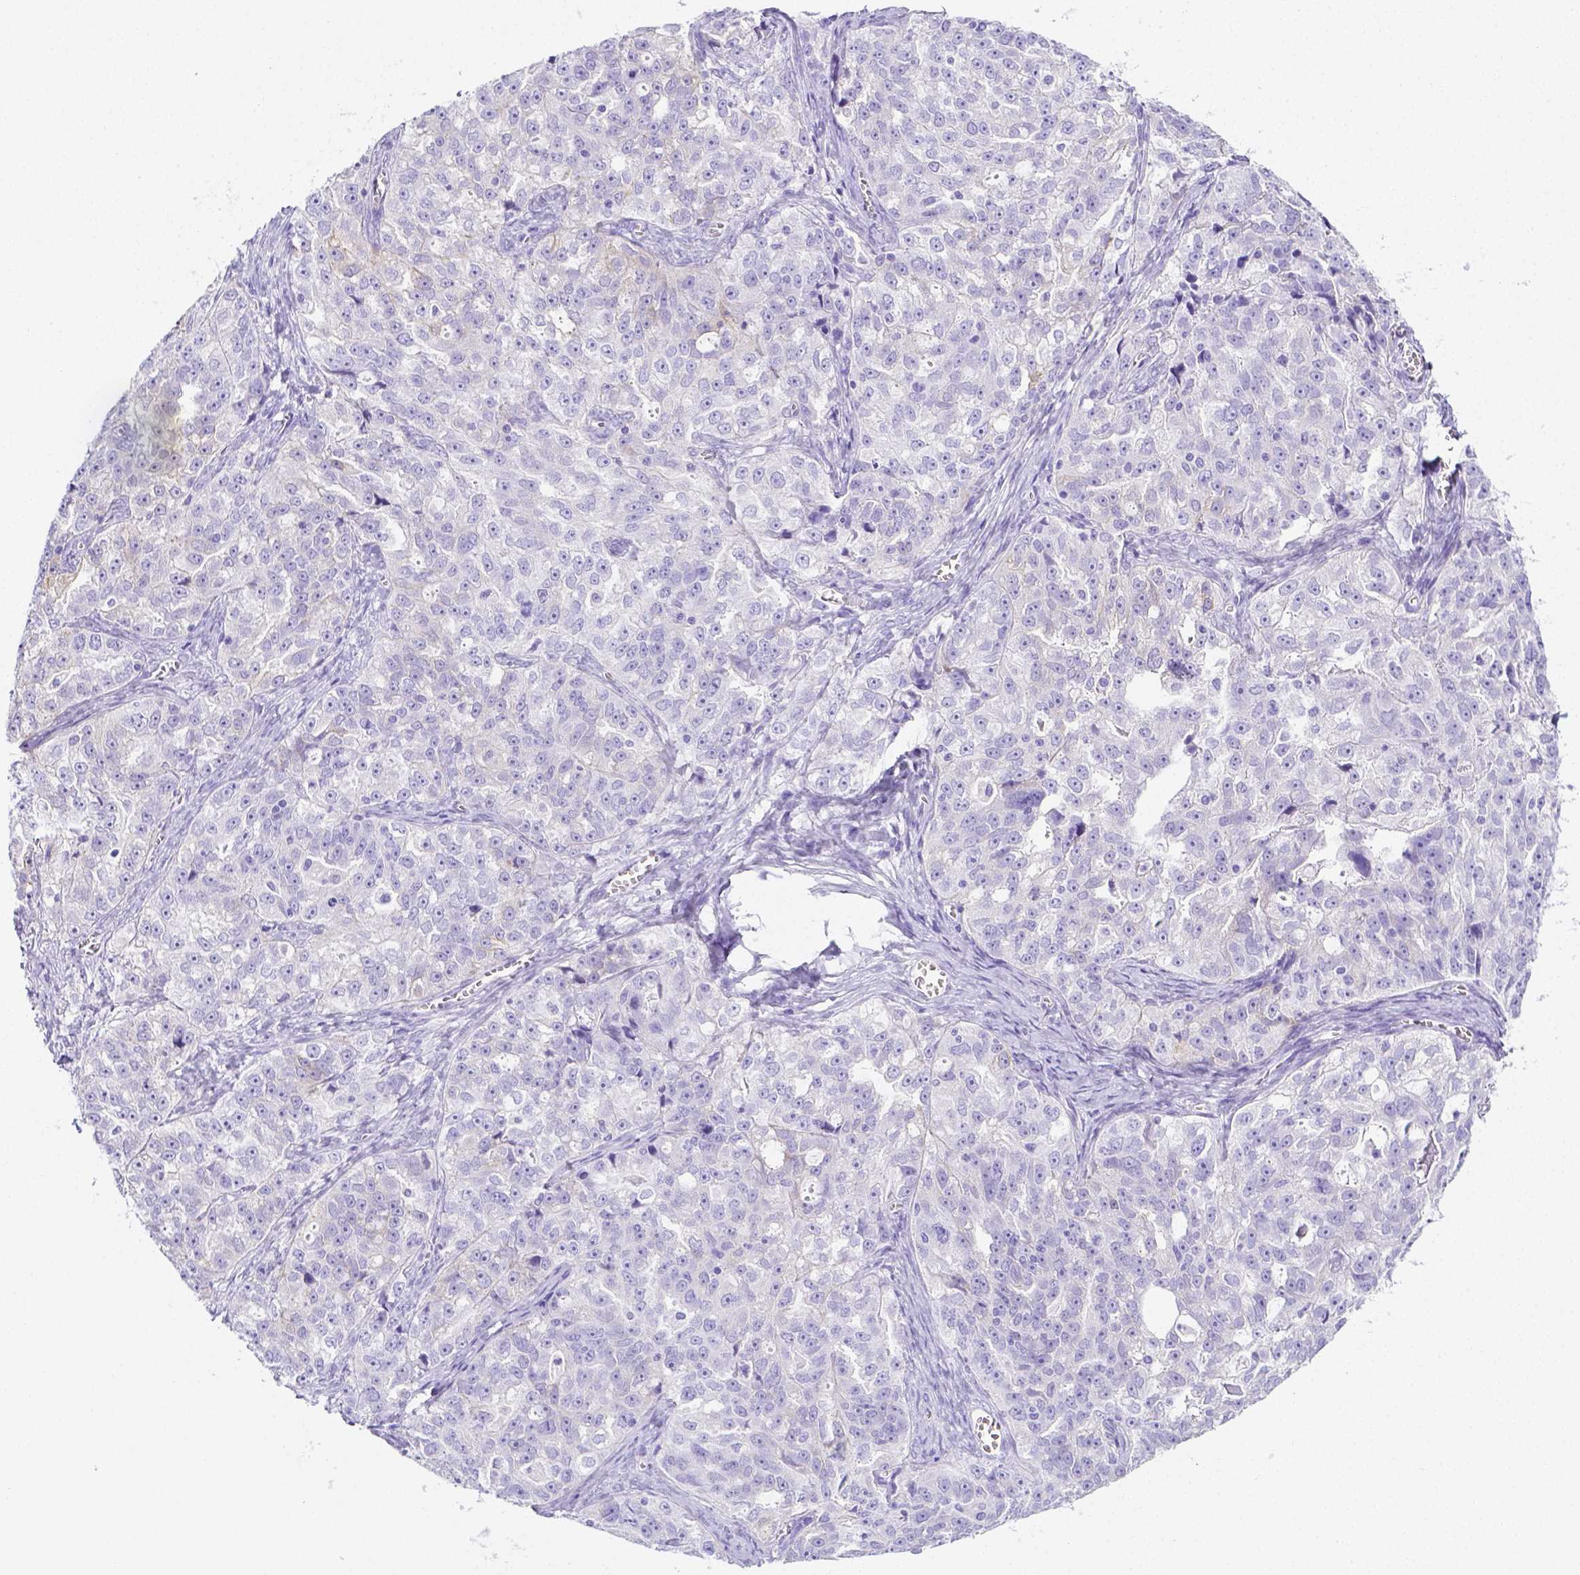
{"staining": {"intensity": "negative", "quantity": "none", "location": "none"}, "tissue": "ovarian cancer", "cell_type": "Tumor cells", "image_type": "cancer", "snomed": [{"axis": "morphology", "description": "Cystadenocarcinoma, serous, NOS"}, {"axis": "topography", "description": "Ovary"}], "caption": "Ovarian serous cystadenocarcinoma stained for a protein using IHC reveals no positivity tumor cells.", "gene": "ARHGAP36", "patient": {"sex": "female", "age": 51}}